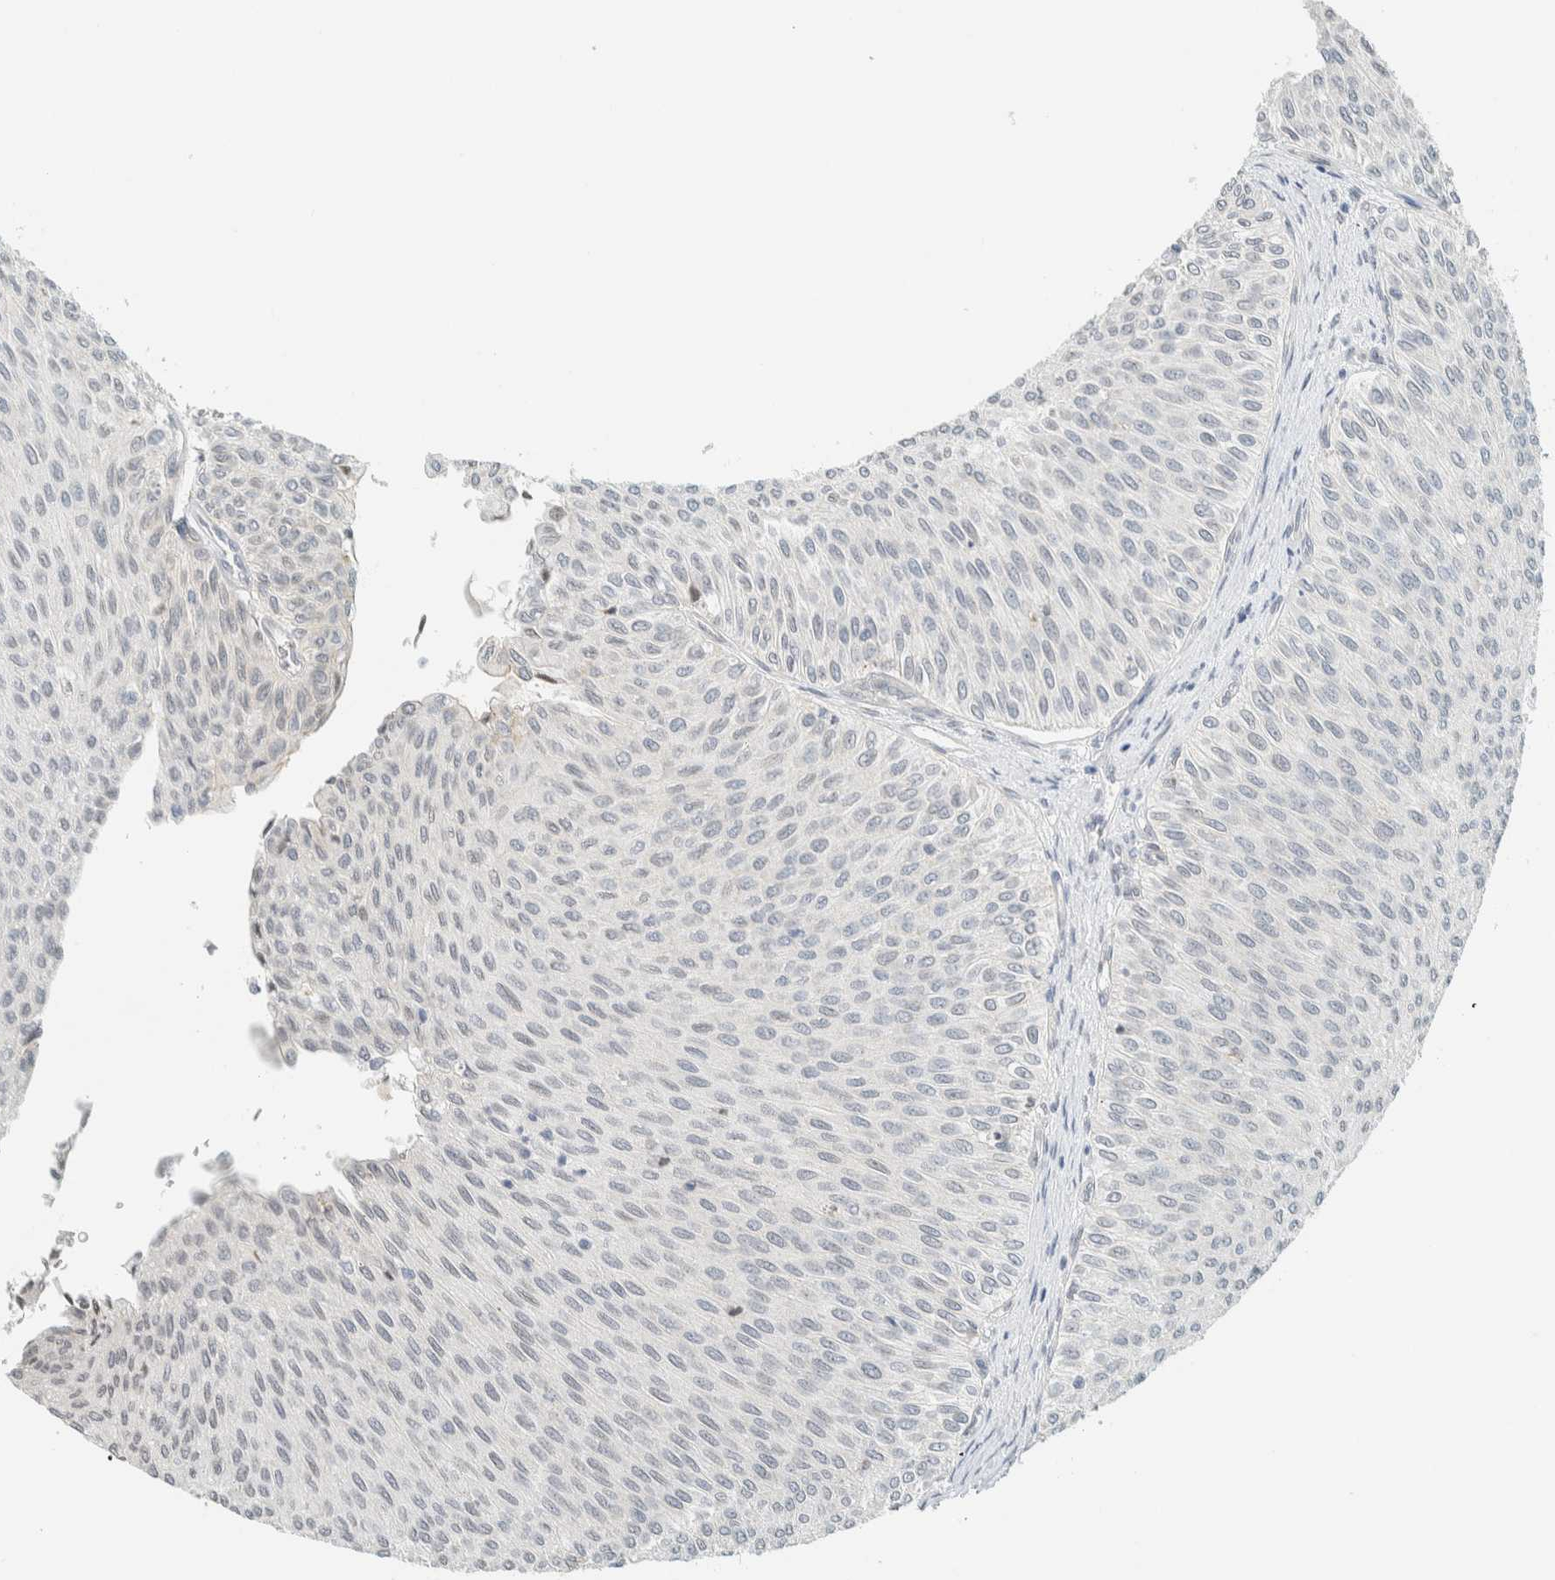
{"staining": {"intensity": "negative", "quantity": "none", "location": "none"}, "tissue": "urothelial cancer", "cell_type": "Tumor cells", "image_type": "cancer", "snomed": [{"axis": "morphology", "description": "Urothelial carcinoma, Low grade"}, {"axis": "topography", "description": "Urinary bladder"}], "caption": "The image exhibits no significant expression in tumor cells of urothelial cancer. (DAB immunohistochemistry visualized using brightfield microscopy, high magnification).", "gene": "C1QTNF12", "patient": {"sex": "male", "age": 78}}